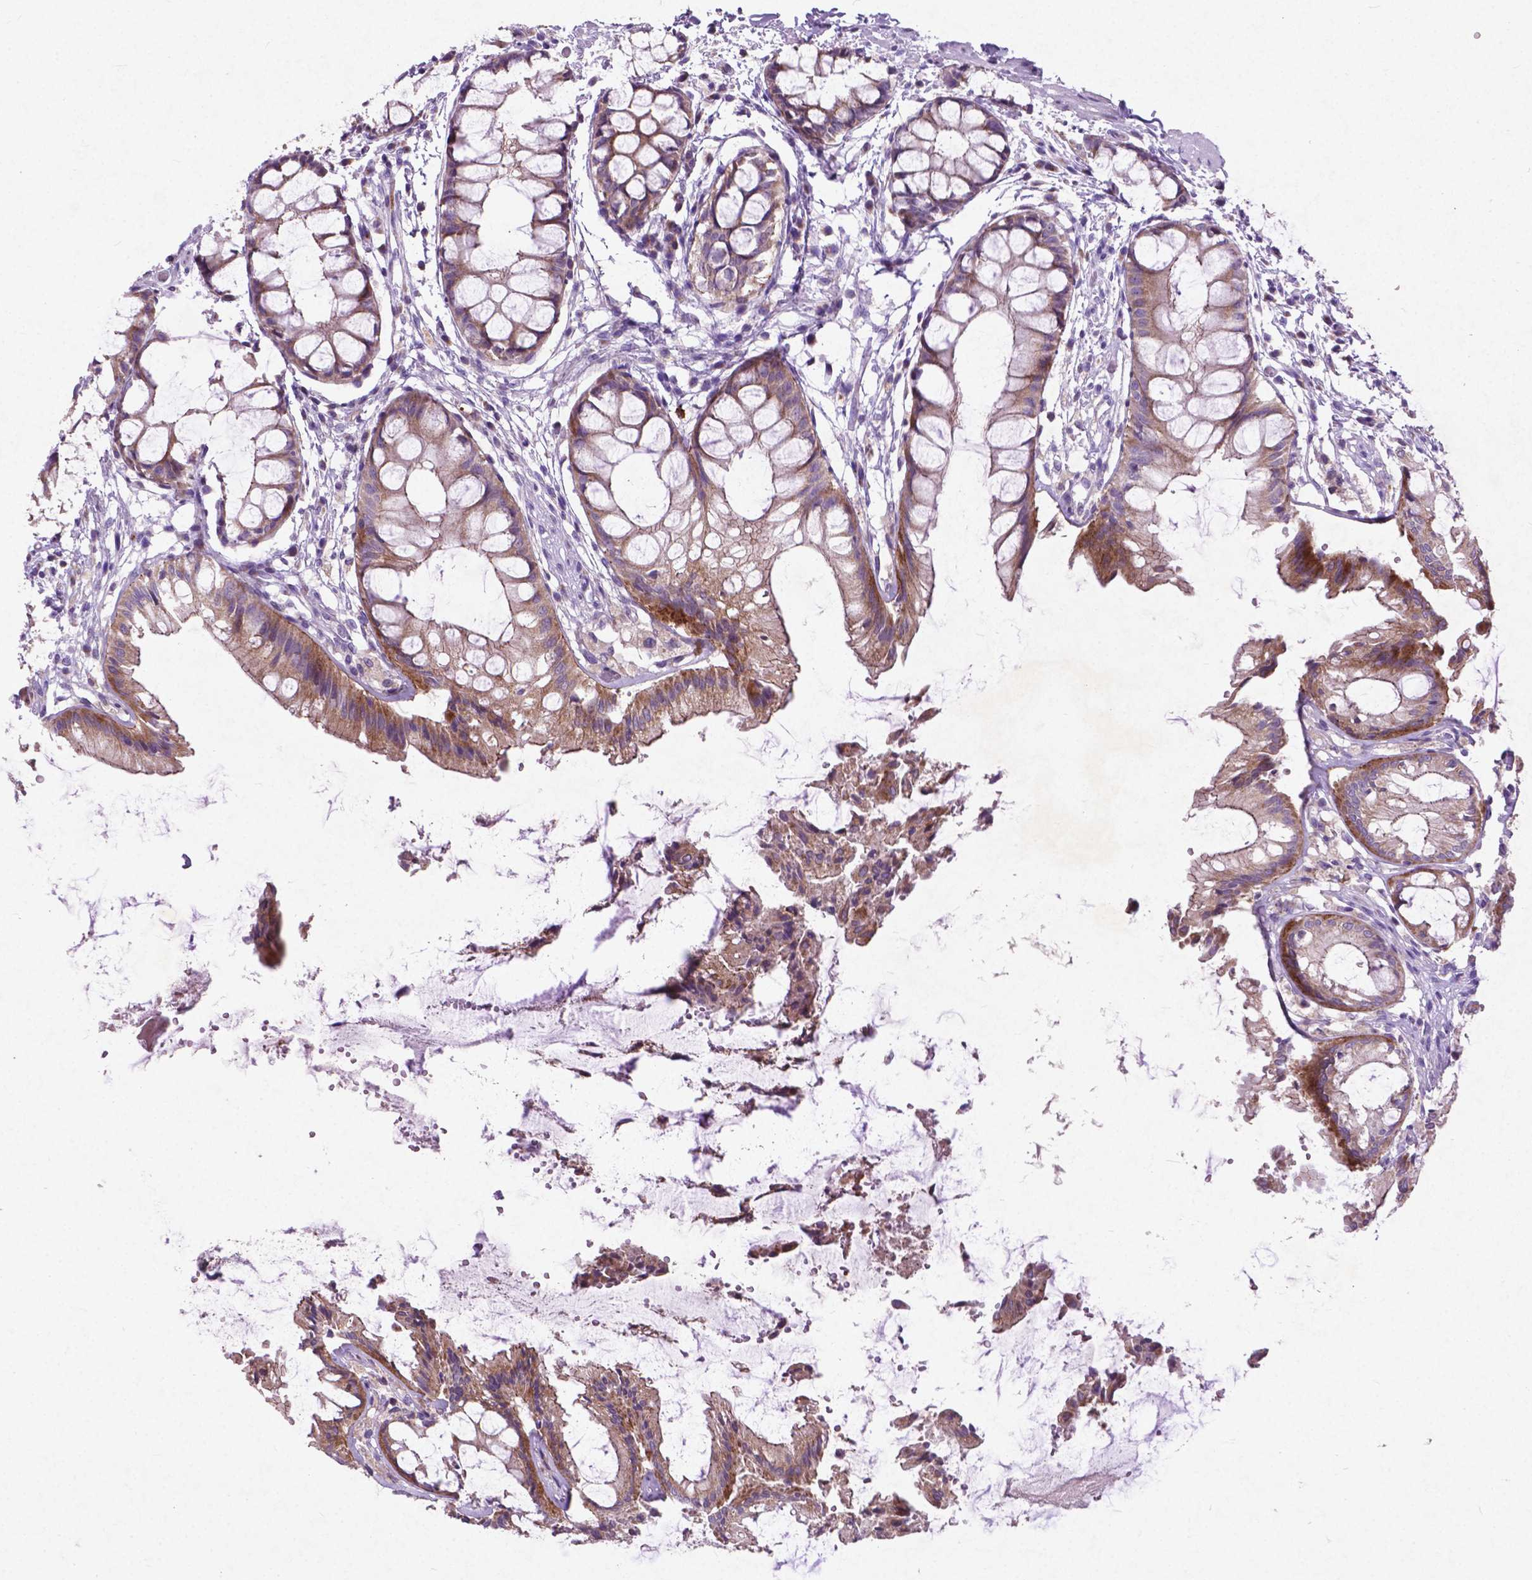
{"staining": {"intensity": "weak", "quantity": "25%-75%", "location": "cytoplasmic/membranous"}, "tissue": "rectum", "cell_type": "Glandular cells", "image_type": "normal", "snomed": [{"axis": "morphology", "description": "Normal tissue, NOS"}, {"axis": "topography", "description": "Rectum"}], "caption": "Weak cytoplasmic/membranous expression for a protein is present in about 25%-75% of glandular cells of unremarkable rectum using immunohistochemistry.", "gene": "ATG4D", "patient": {"sex": "female", "age": 62}}